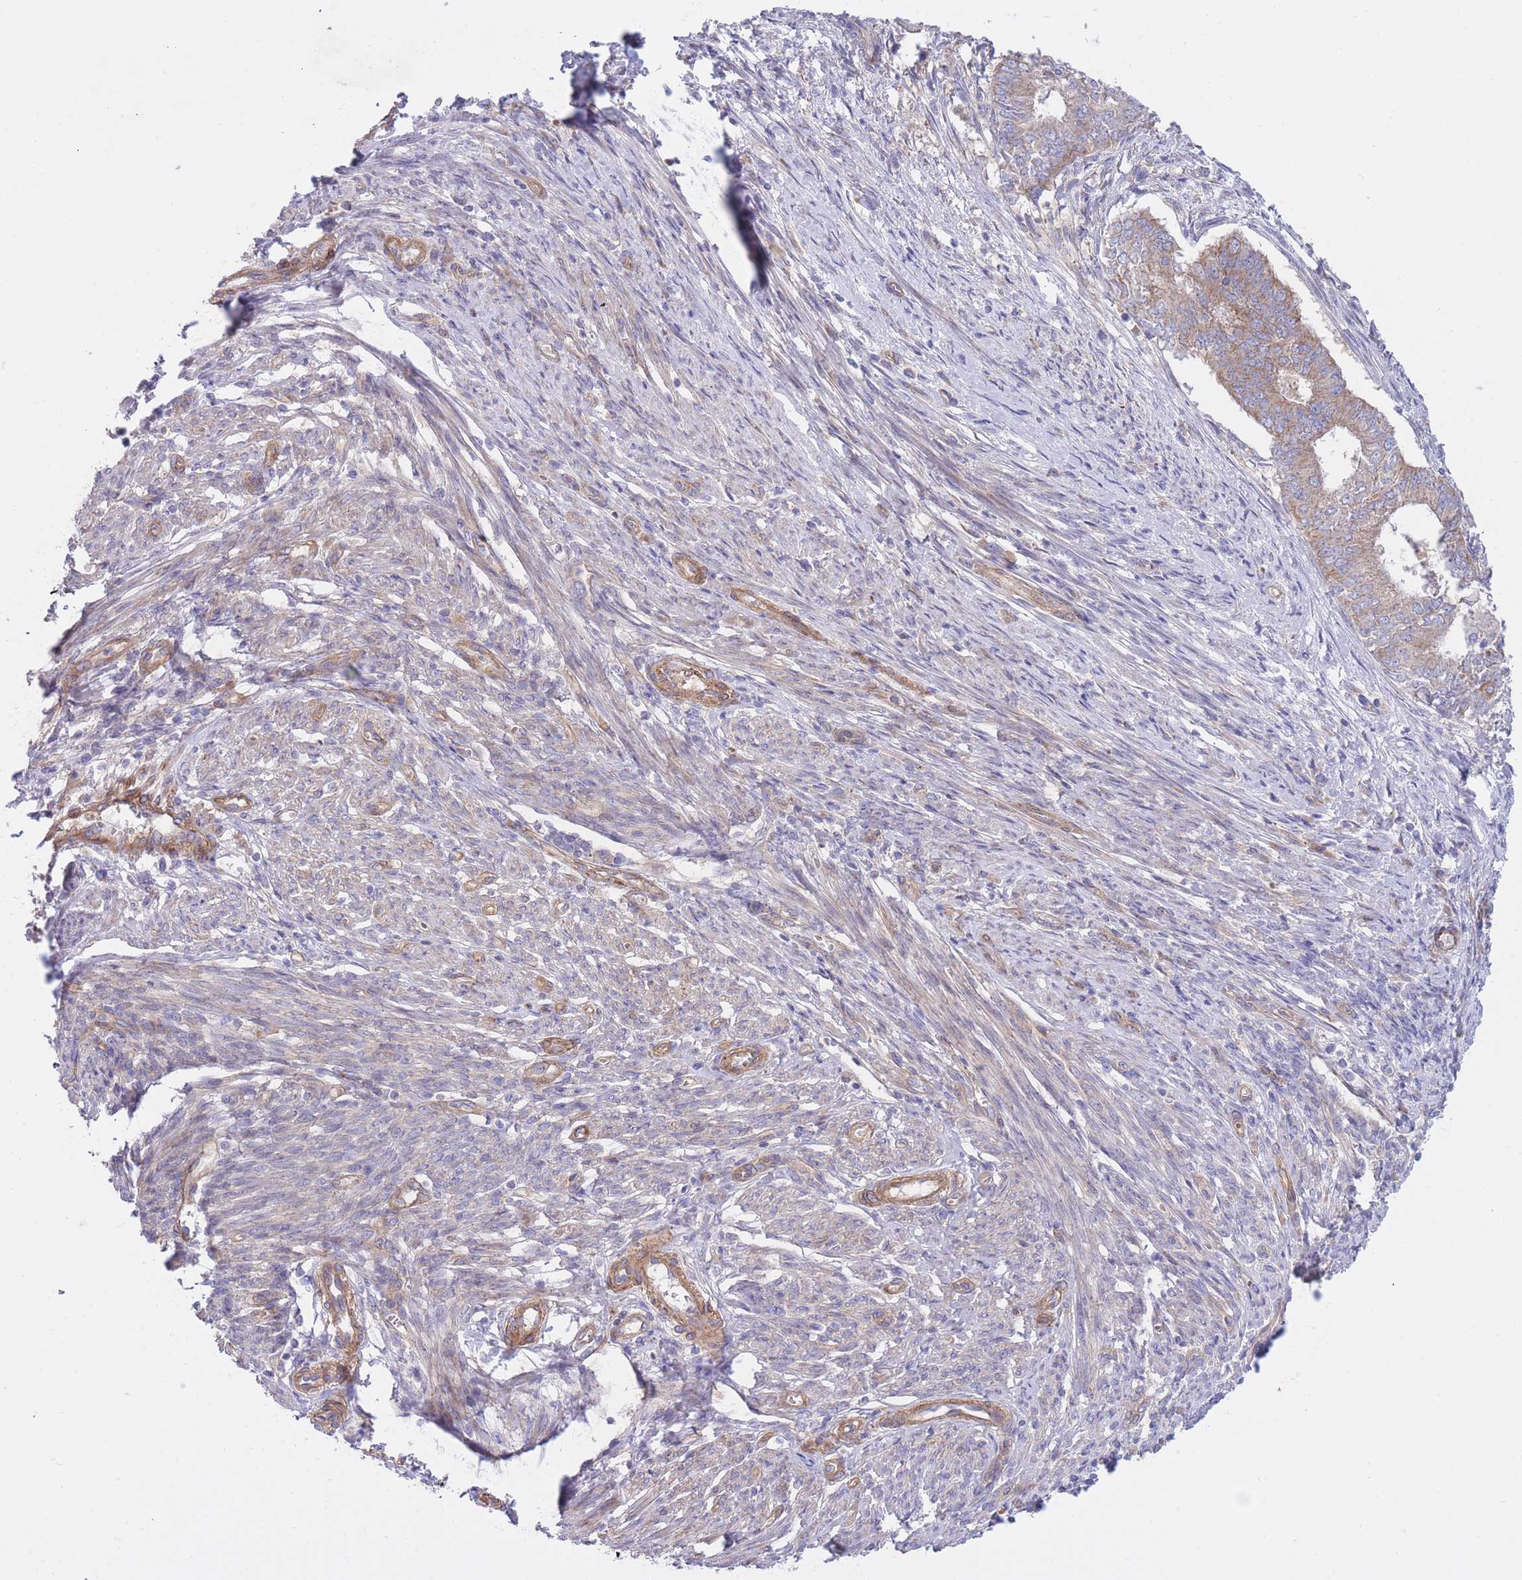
{"staining": {"intensity": "moderate", "quantity": ">75%", "location": "cytoplasmic/membranous"}, "tissue": "endometrial cancer", "cell_type": "Tumor cells", "image_type": "cancer", "snomed": [{"axis": "morphology", "description": "Adenocarcinoma, NOS"}, {"axis": "topography", "description": "Endometrium"}], "caption": "A photomicrograph of endometrial cancer (adenocarcinoma) stained for a protein reveals moderate cytoplasmic/membranous brown staining in tumor cells. The protein is stained brown, and the nuclei are stained in blue (DAB (3,3'-diaminobenzidine) IHC with brightfield microscopy, high magnification).", "gene": "CHAC1", "patient": {"sex": "female", "age": 62}}